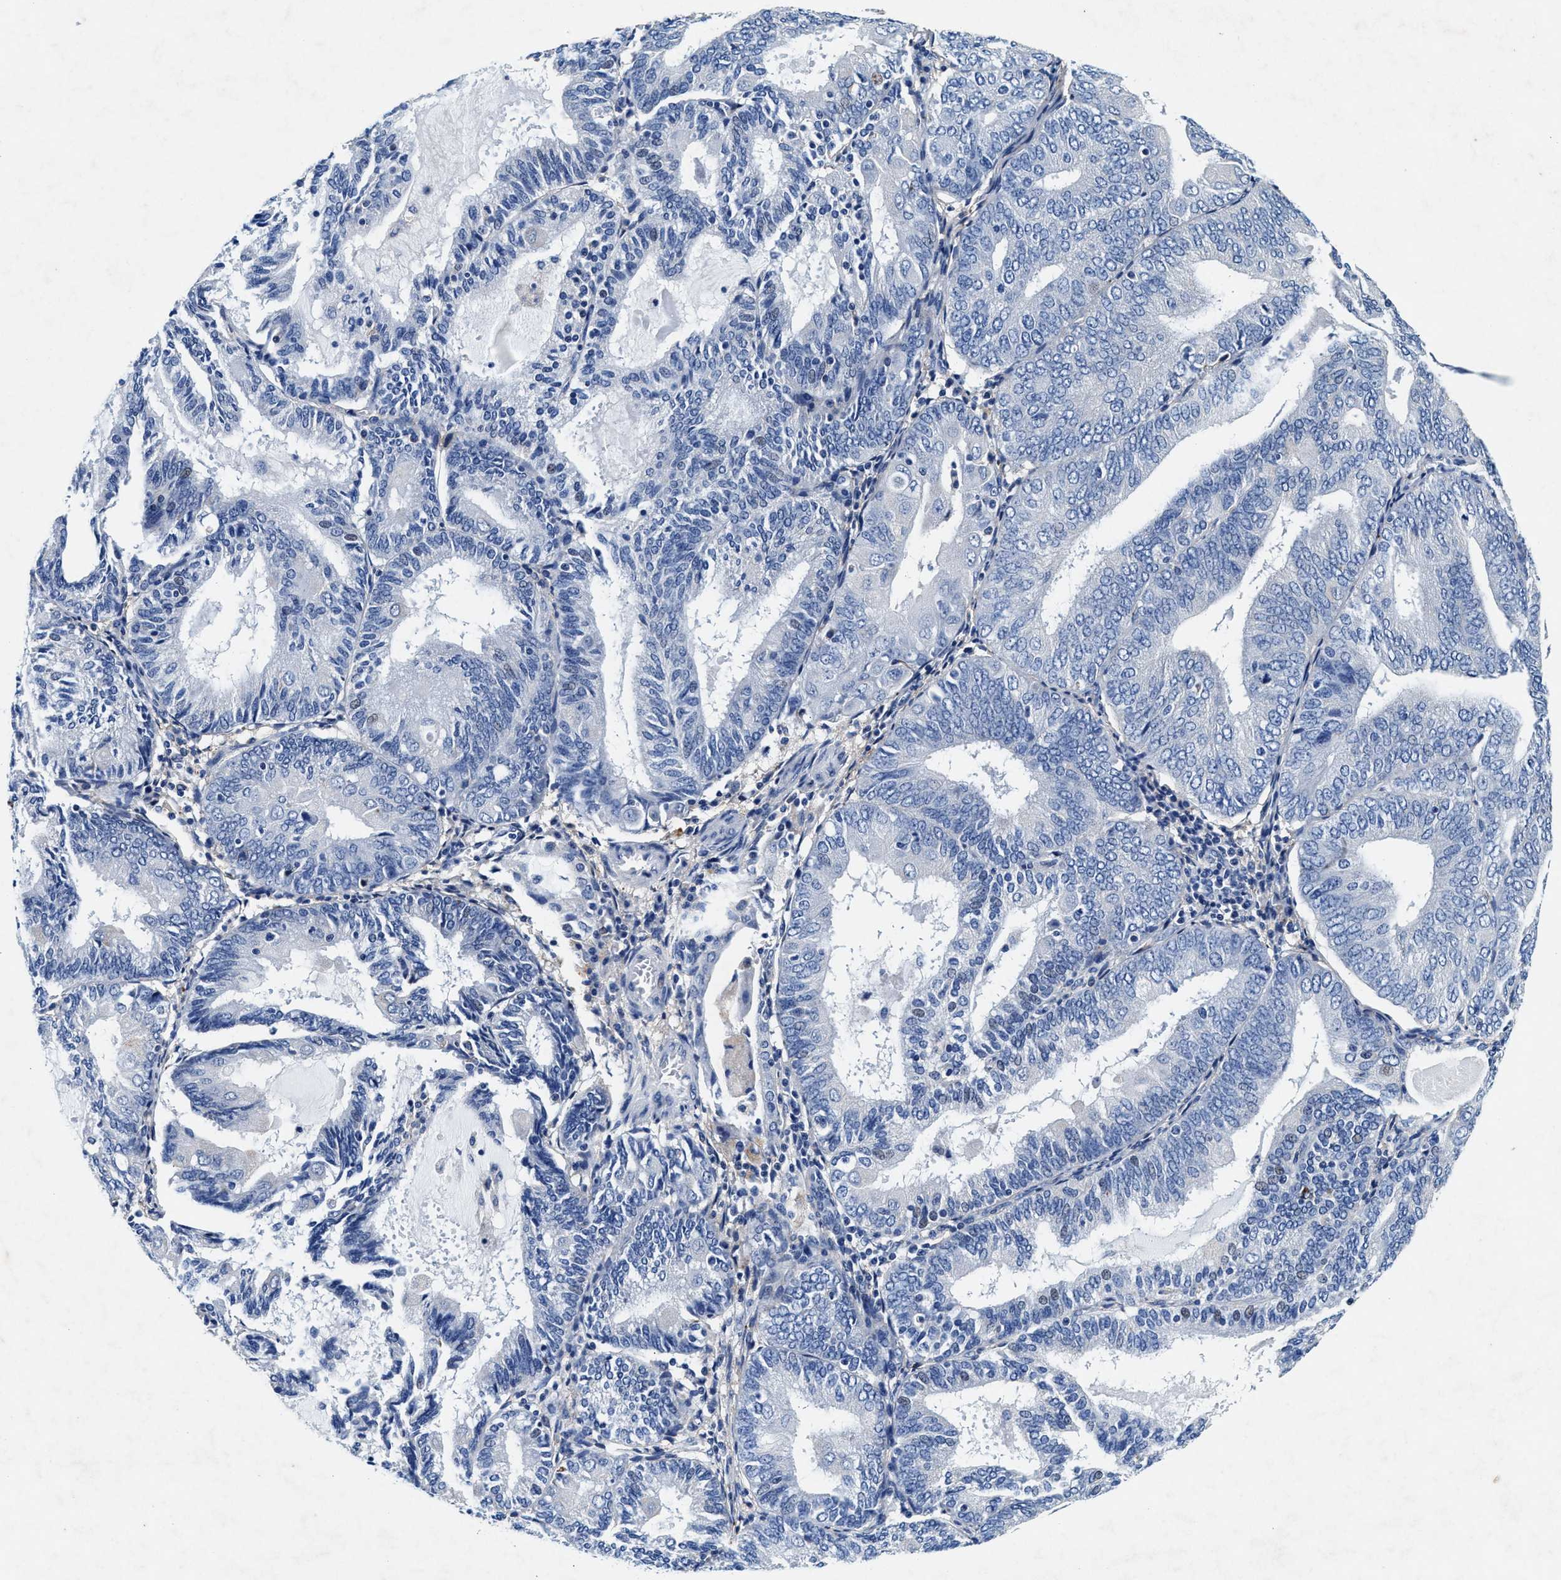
{"staining": {"intensity": "negative", "quantity": "none", "location": "none"}, "tissue": "endometrial cancer", "cell_type": "Tumor cells", "image_type": "cancer", "snomed": [{"axis": "morphology", "description": "Adenocarcinoma, NOS"}, {"axis": "topography", "description": "Endometrium"}], "caption": "Tumor cells show no significant protein staining in adenocarcinoma (endometrial).", "gene": "SLC8A1", "patient": {"sex": "female", "age": 81}}